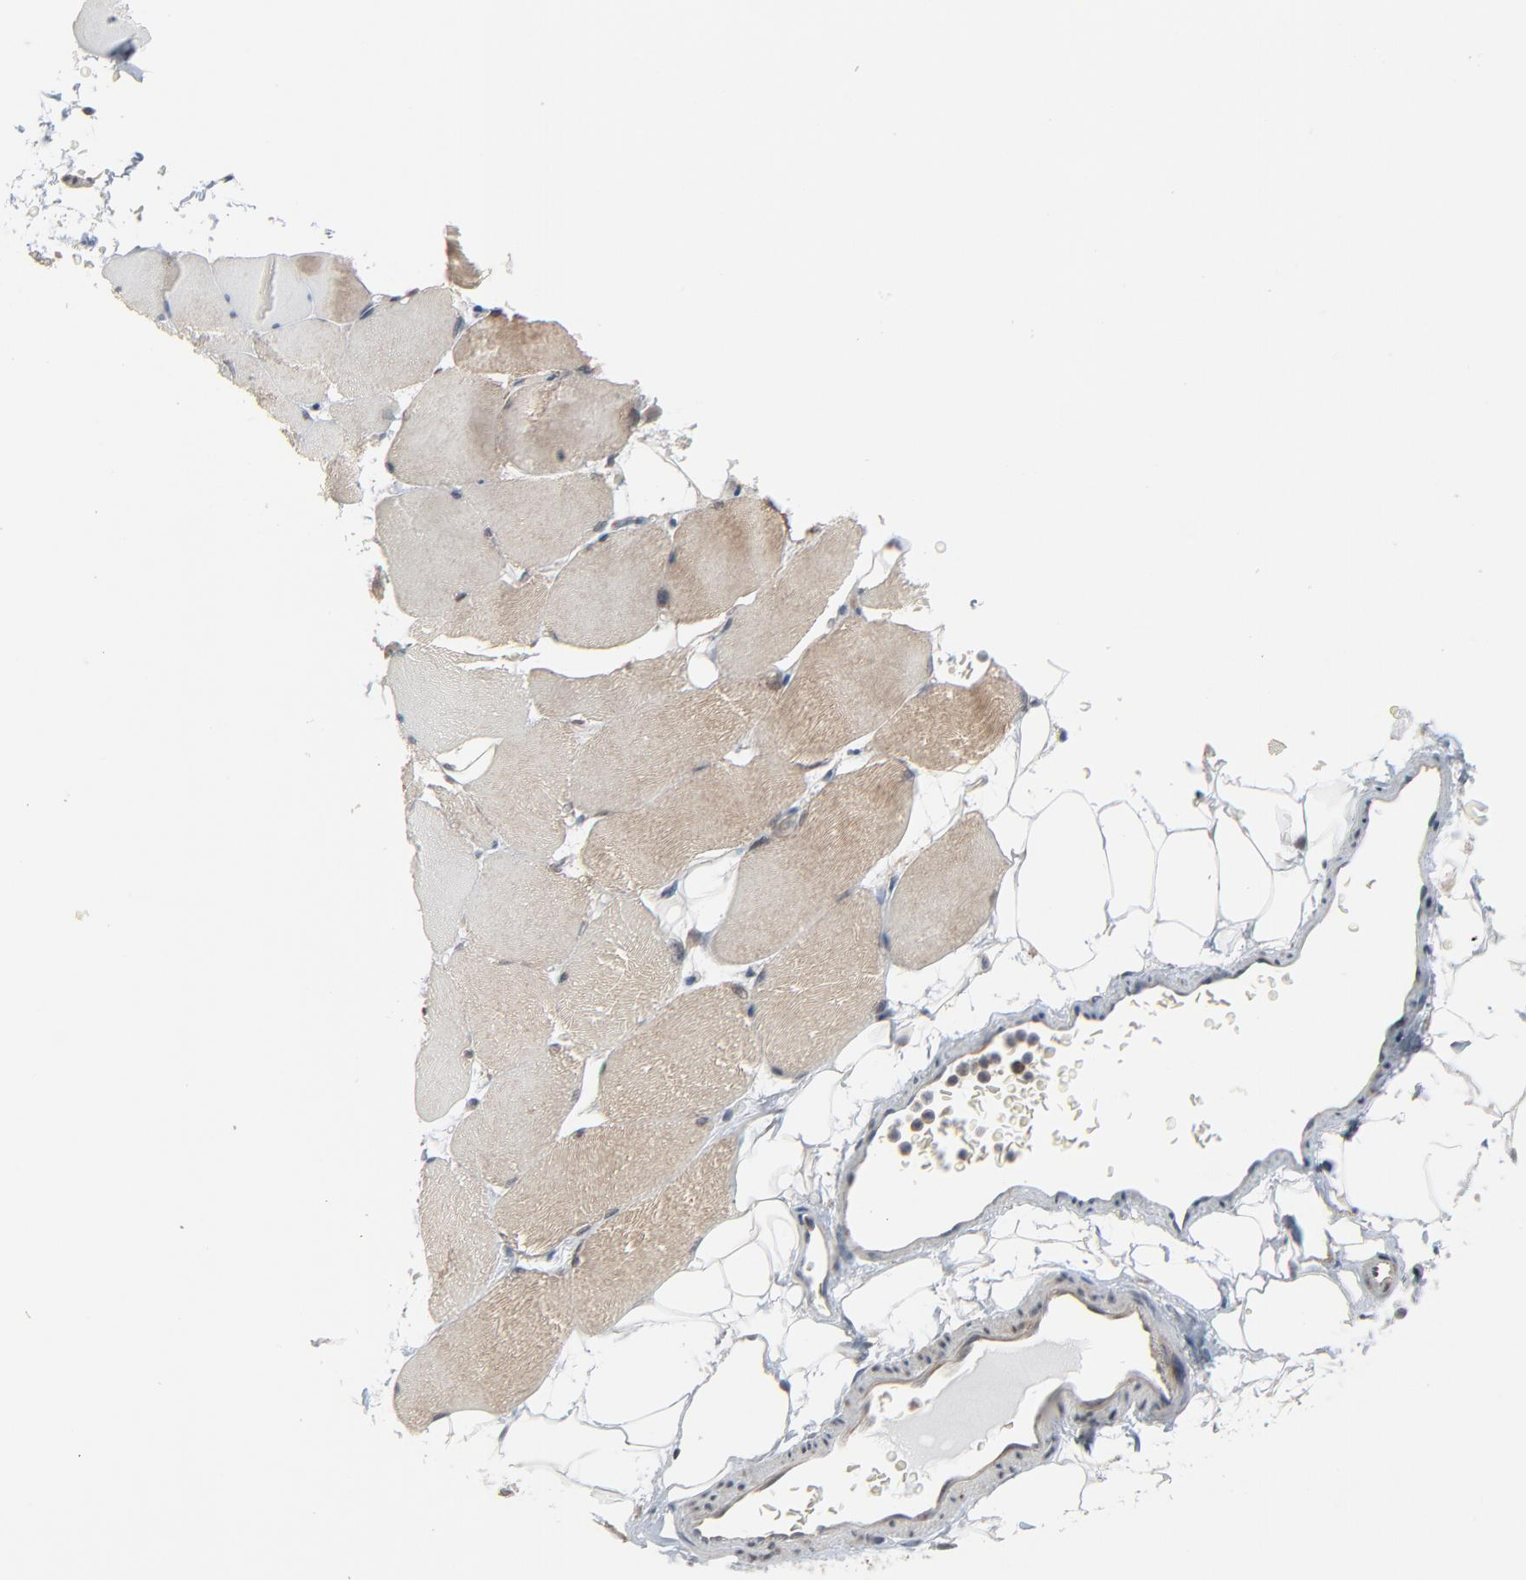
{"staining": {"intensity": "negative", "quantity": "none", "location": "none"}, "tissue": "skeletal muscle", "cell_type": "Myocytes", "image_type": "normal", "snomed": [{"axis": "morphology", "description": "Normal tissue, NOS"}, {"axis": "topography", "description": "Skeletal muscle"}, {"axis": "topography", "description": "Parathyroid gland"}], "caption": "Immunohistochemical staining of normal skeletal muscle exhibits no significant expression in myocytes.", "gene": "OPTN", "patient": {"sex": "female", "age": 37}}